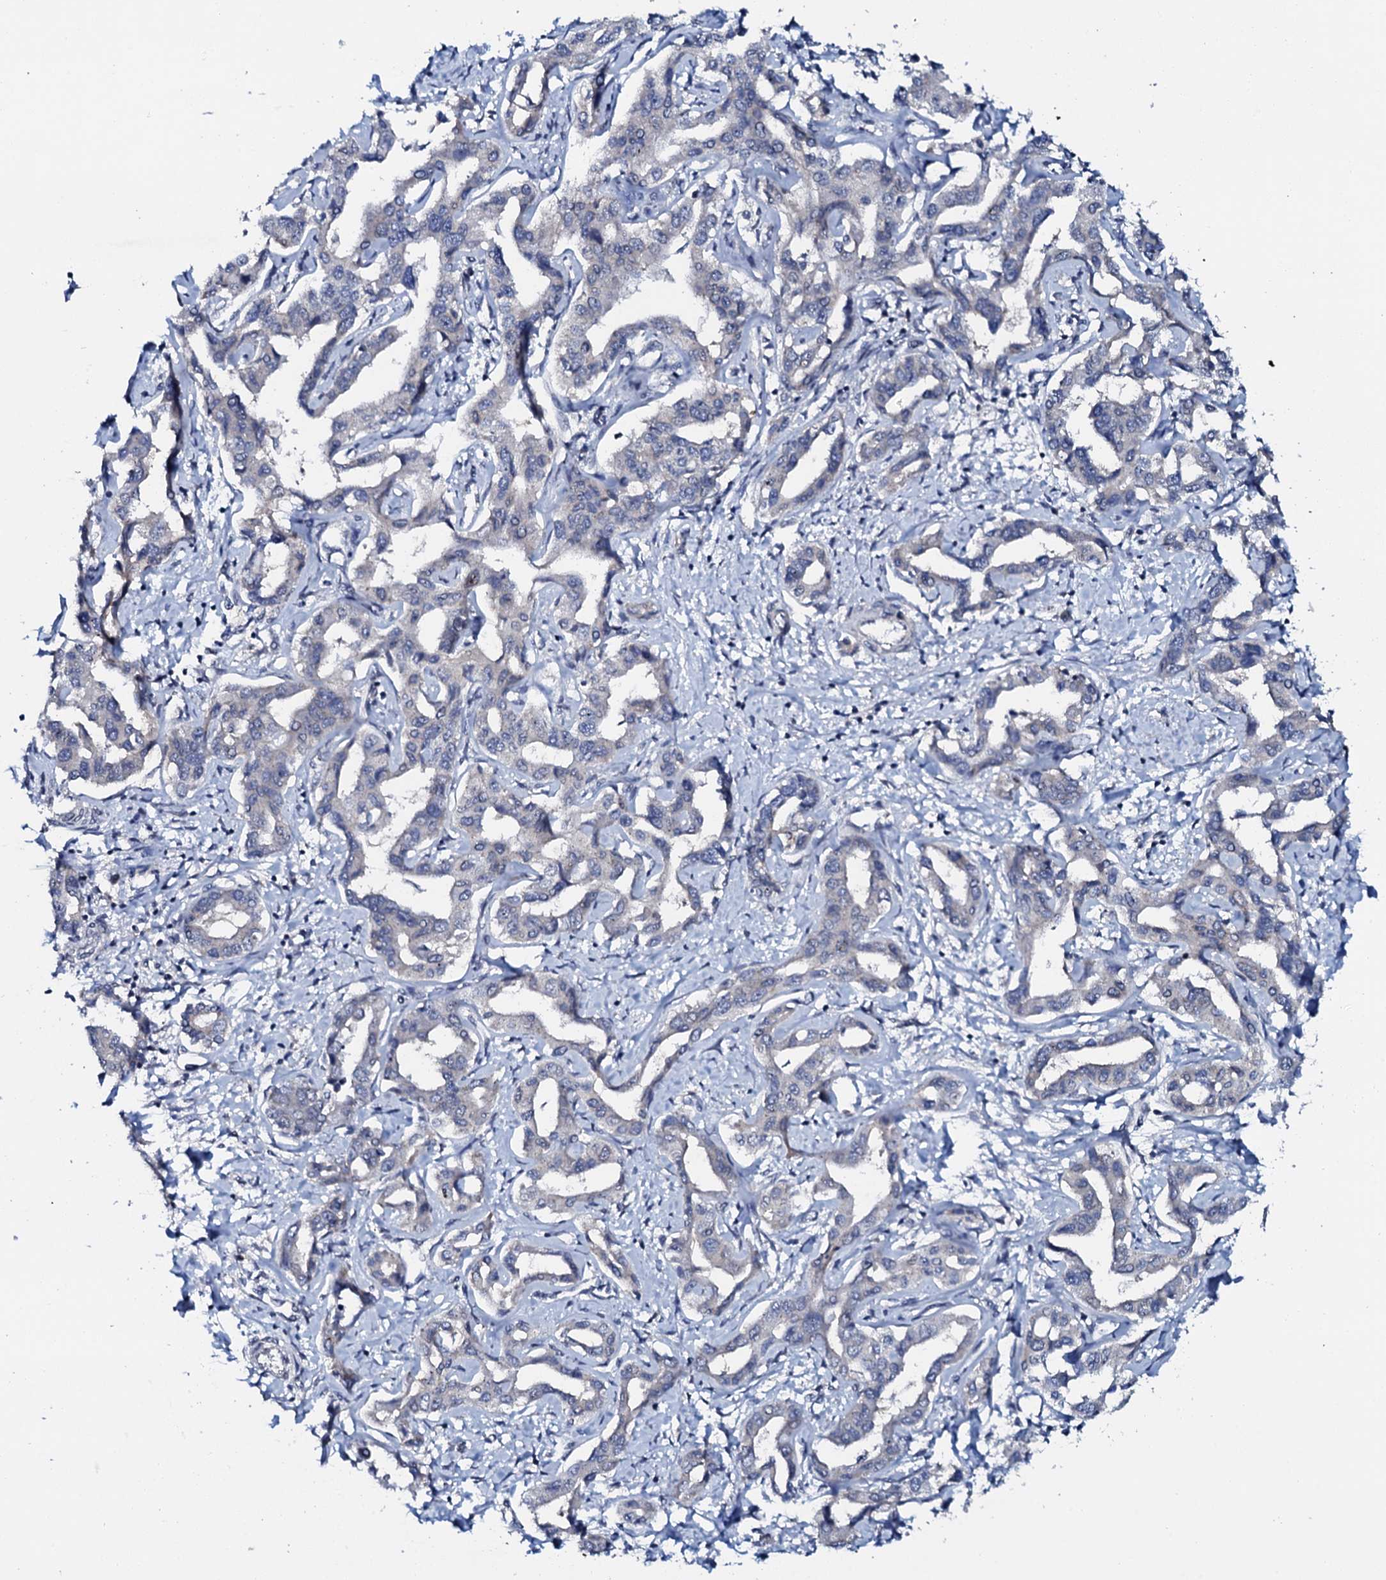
{"staining": {"intensity": "negative", "quantity": "none", "location": "none"}, "tissue": "liver cancer", "cell_type": "Tumor cells", "image_type": "cancer", "snomed": [{"axis": "morphology", "description": "Cholangiocarcinoma"}, {"axis": "topography", "description": "Liver"}], "caption": "Immunohistochemistry of liver cholangiocarcinoma displays no staining in tumor cells.", "gene": "SNTA1", "patient": {"sex": "male", "age": 59}}